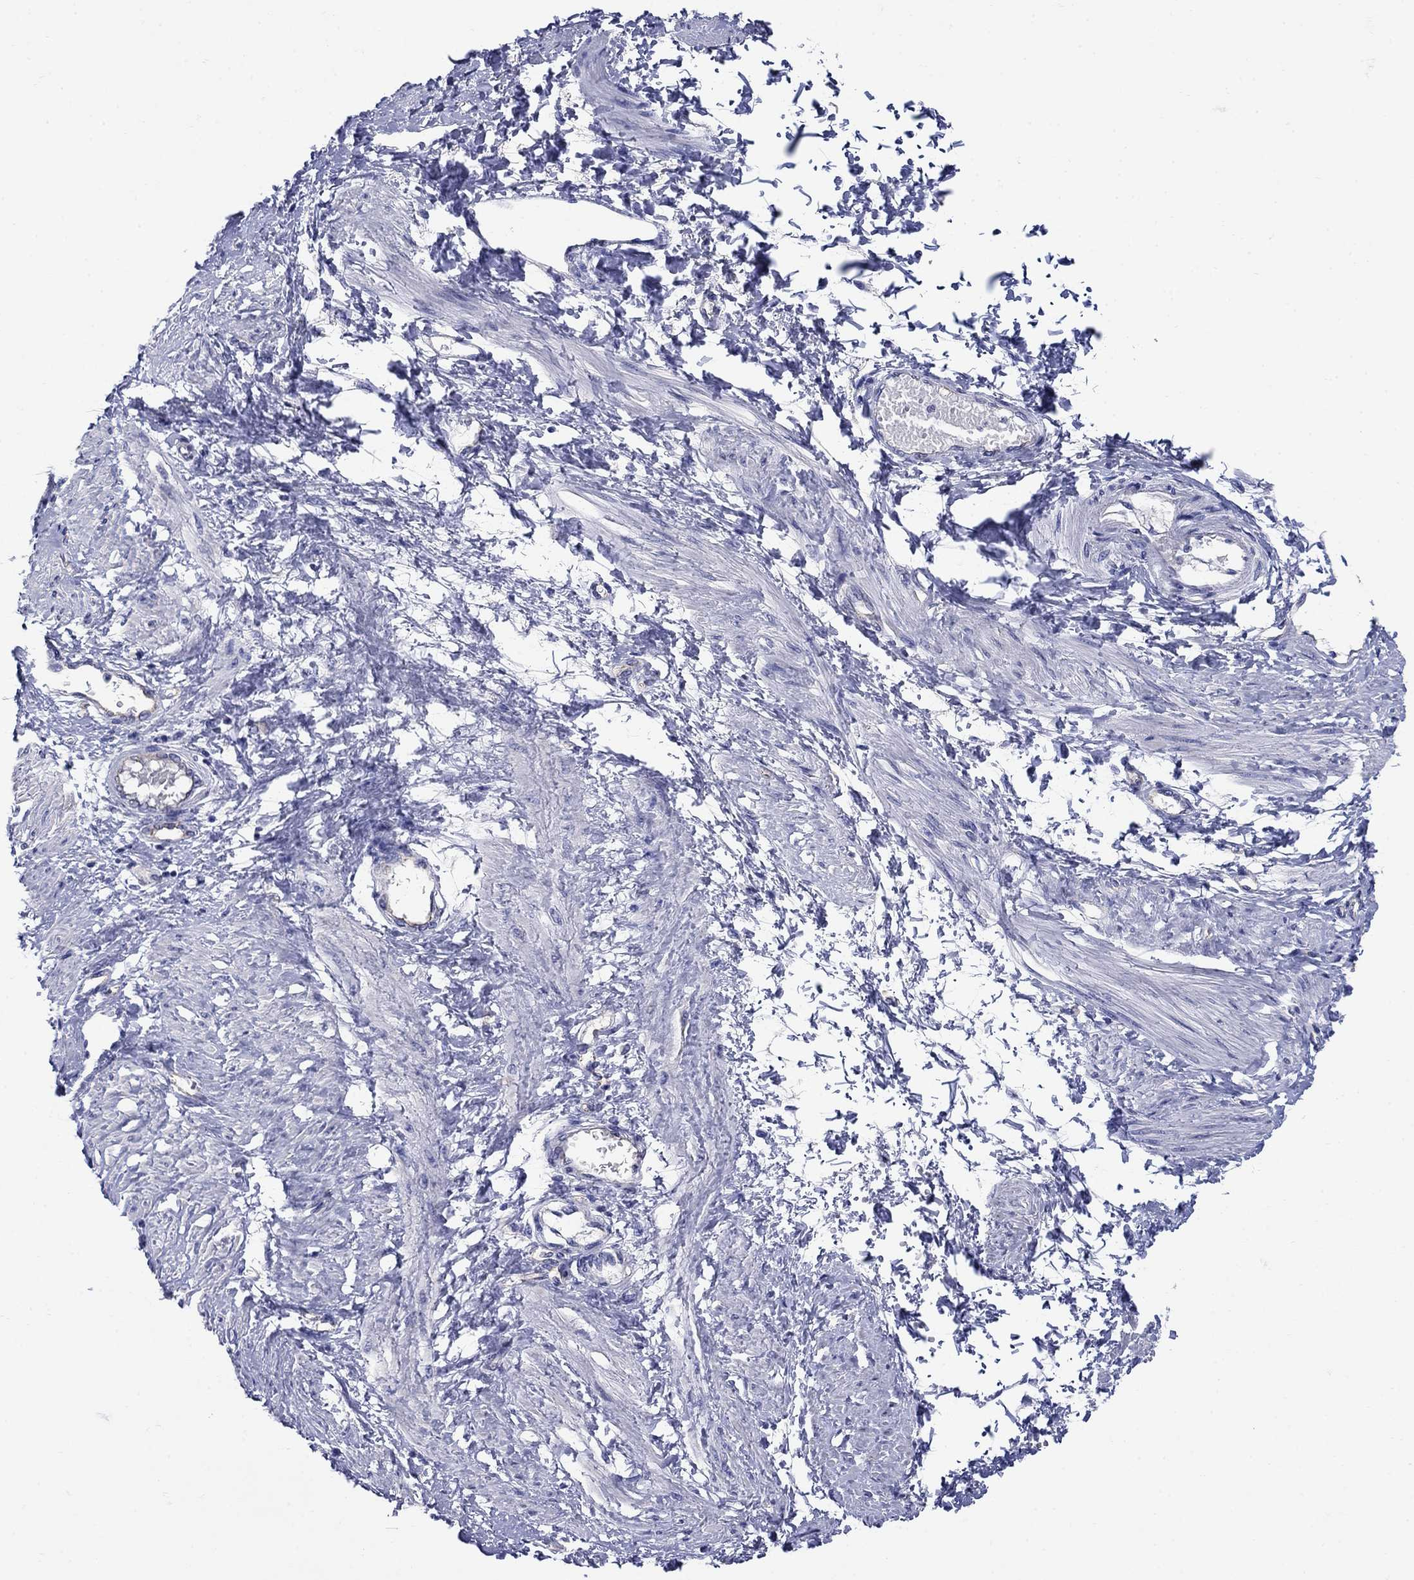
{"staining": {"intensity": "negative", "quantity": "none", "location": "none"}, "tissue": "smooth muscle", "cell_type": "Smooth muscle cells", "image_type": "normal", "snomed": [{"axis": "morphology", "description": "Normal tissue, NOS"}, {"axis": "topography", "description": "Smooth muscle"}, {"axis": "topography", "description": "Uterus"}], "caption": "Histopathology image shows no protein positivity in smooth muscle cells of unremarkable smooth muscle.", "gene": "SMCP", "patient": {"sex": "female", "age": 39}}